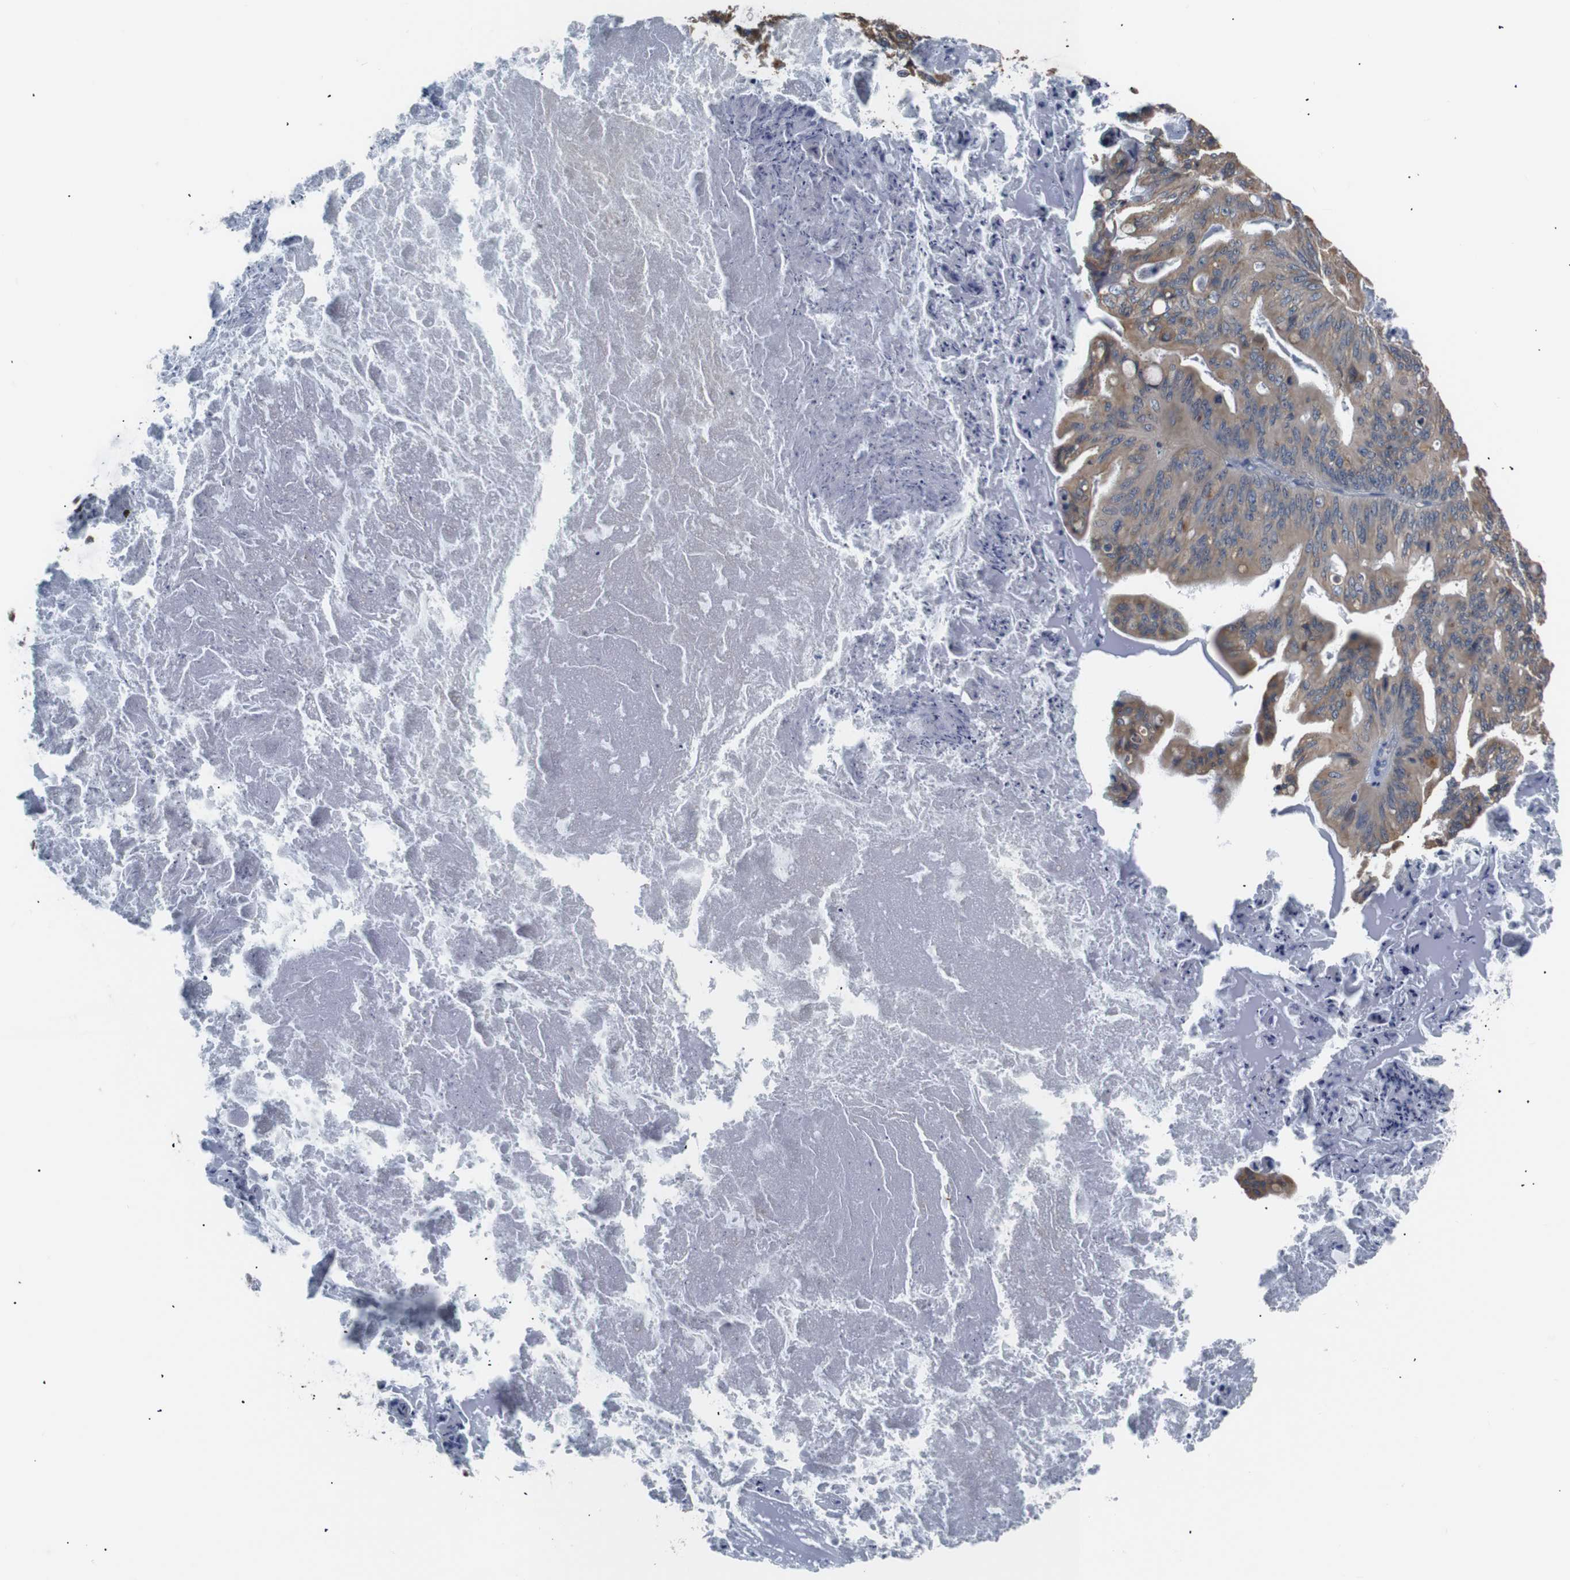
{"staining": {"intensity": "moderate", "quantity": ">75%", "location": "cytoplasmic/membranous"}, "tissue": "ovarian cancer", "cell_type": "Tumor cells", "image_type": "cancer", "snomed": [{"axis": "morphology", "description": "Cystadenocarcinoma, mucinous, NOS"}, {"axis": "topography", "description": "Ovary"}], "caption": "IHC of ovarian cancer (mucinous cystadenocarcinoma) shows medium levels of moderate cytoplasmic/membranous positivity in approximately >75% of tumor cells. Using DAB (3,3'-diaminobenzidine) (brown) and hematoxylin (blue) stains, captured at high magnification using brightfield microscopy.", "gene": "SIGMAR1", "patient": {"sex": "female", "age": 36}}